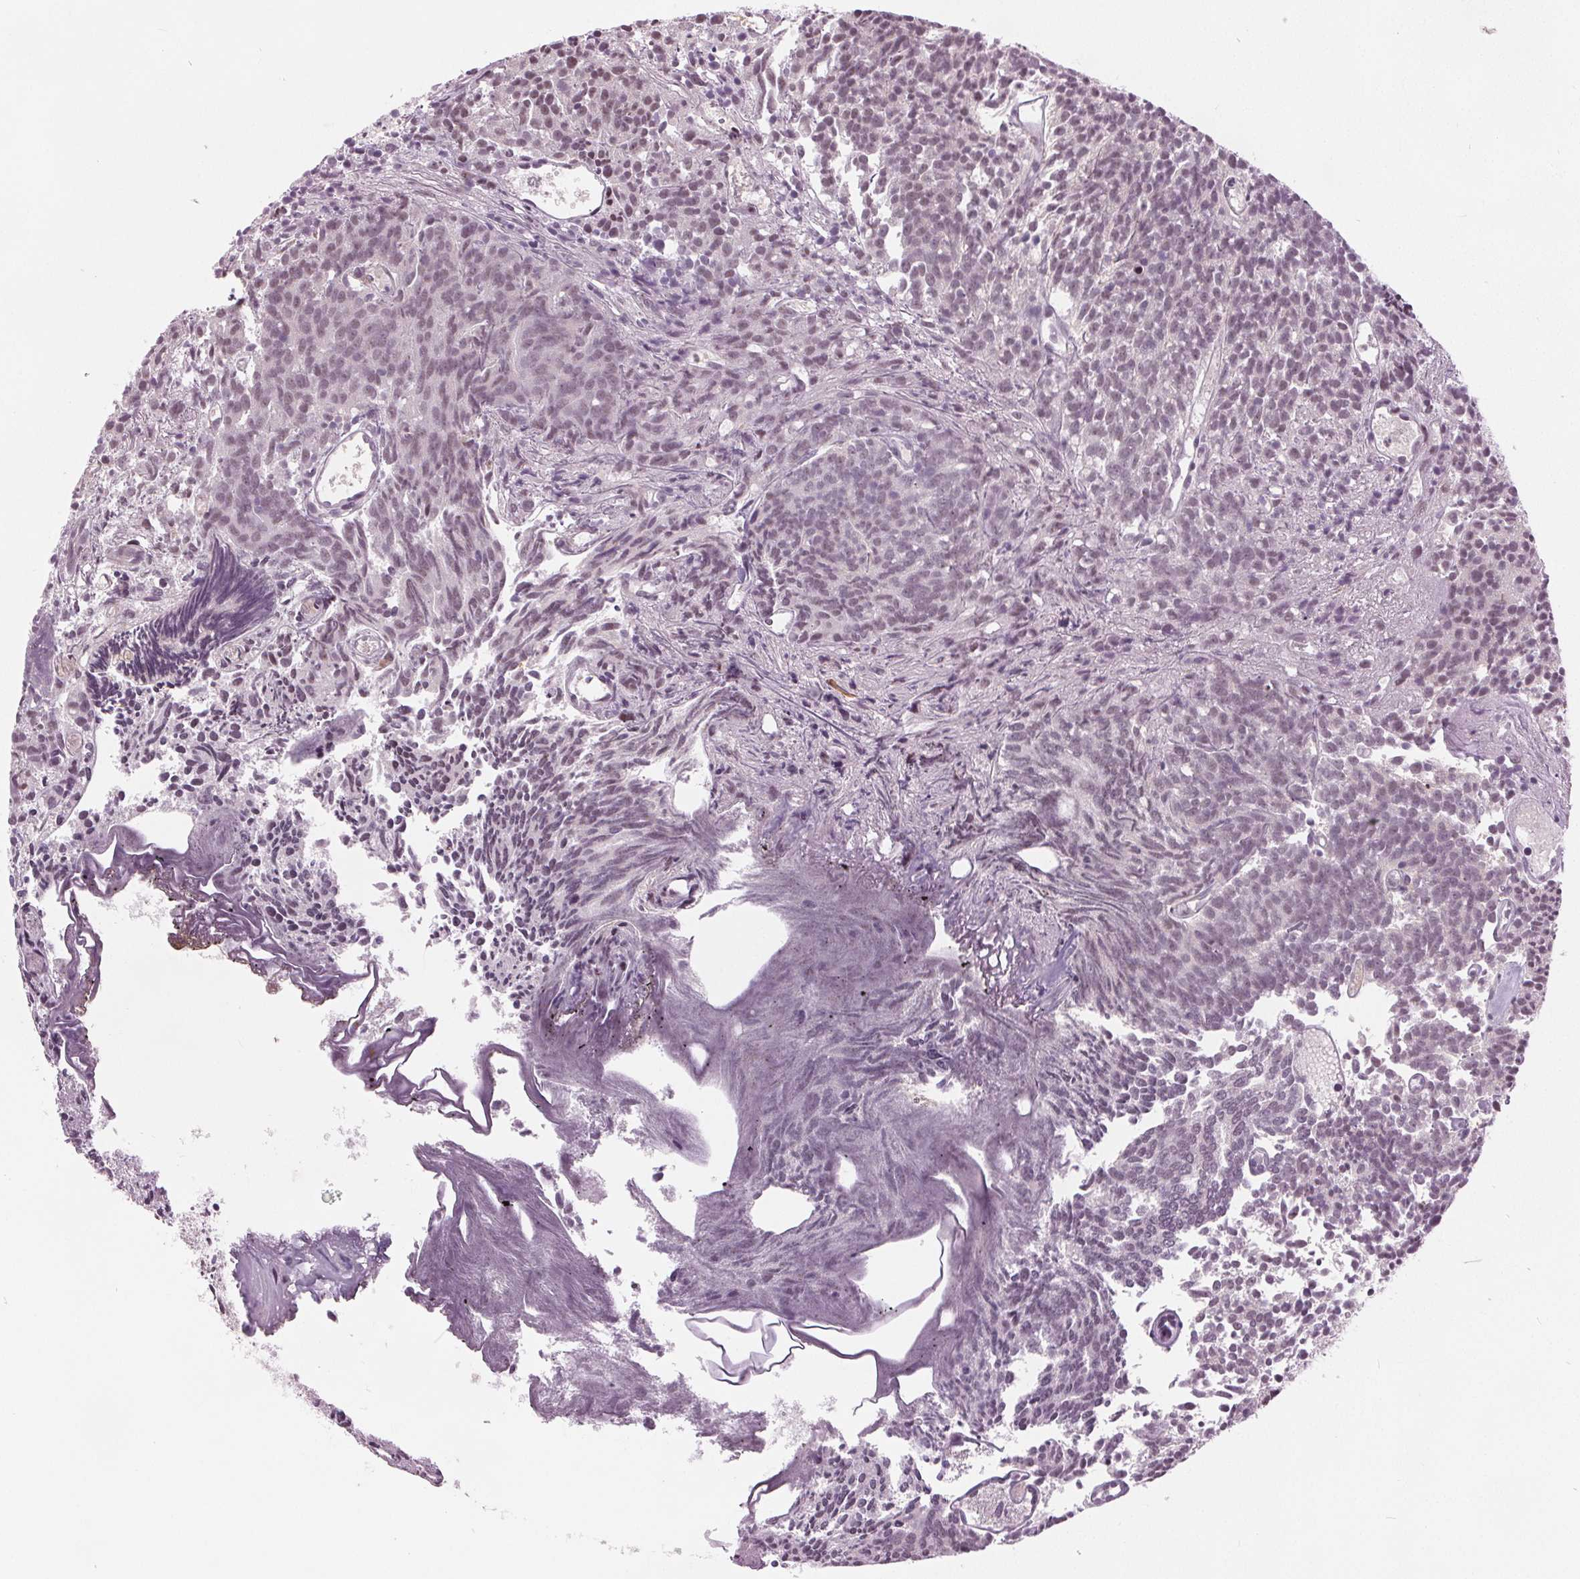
{"staining": {"intensity": "weak", "quantity": "25%-75%", "location": "nuclear"}, "tissue": "prostate cancer", "cell_type": "Tumor cells", "image_type": "cancer", "snomed": [{"axis": "morphology", "description": "Adenocarcinoma, High grade"}, {"axis": "topography", "description": "Prostate"}], "caption": "Immunohistochemical staining of human high-grade adenocarcinoma (prostate) shows weak nuclear protein staining in about 25%-75% of tumor cells.", "gene": "TTC34", "patient": {"sex": "male", "age": 58}}